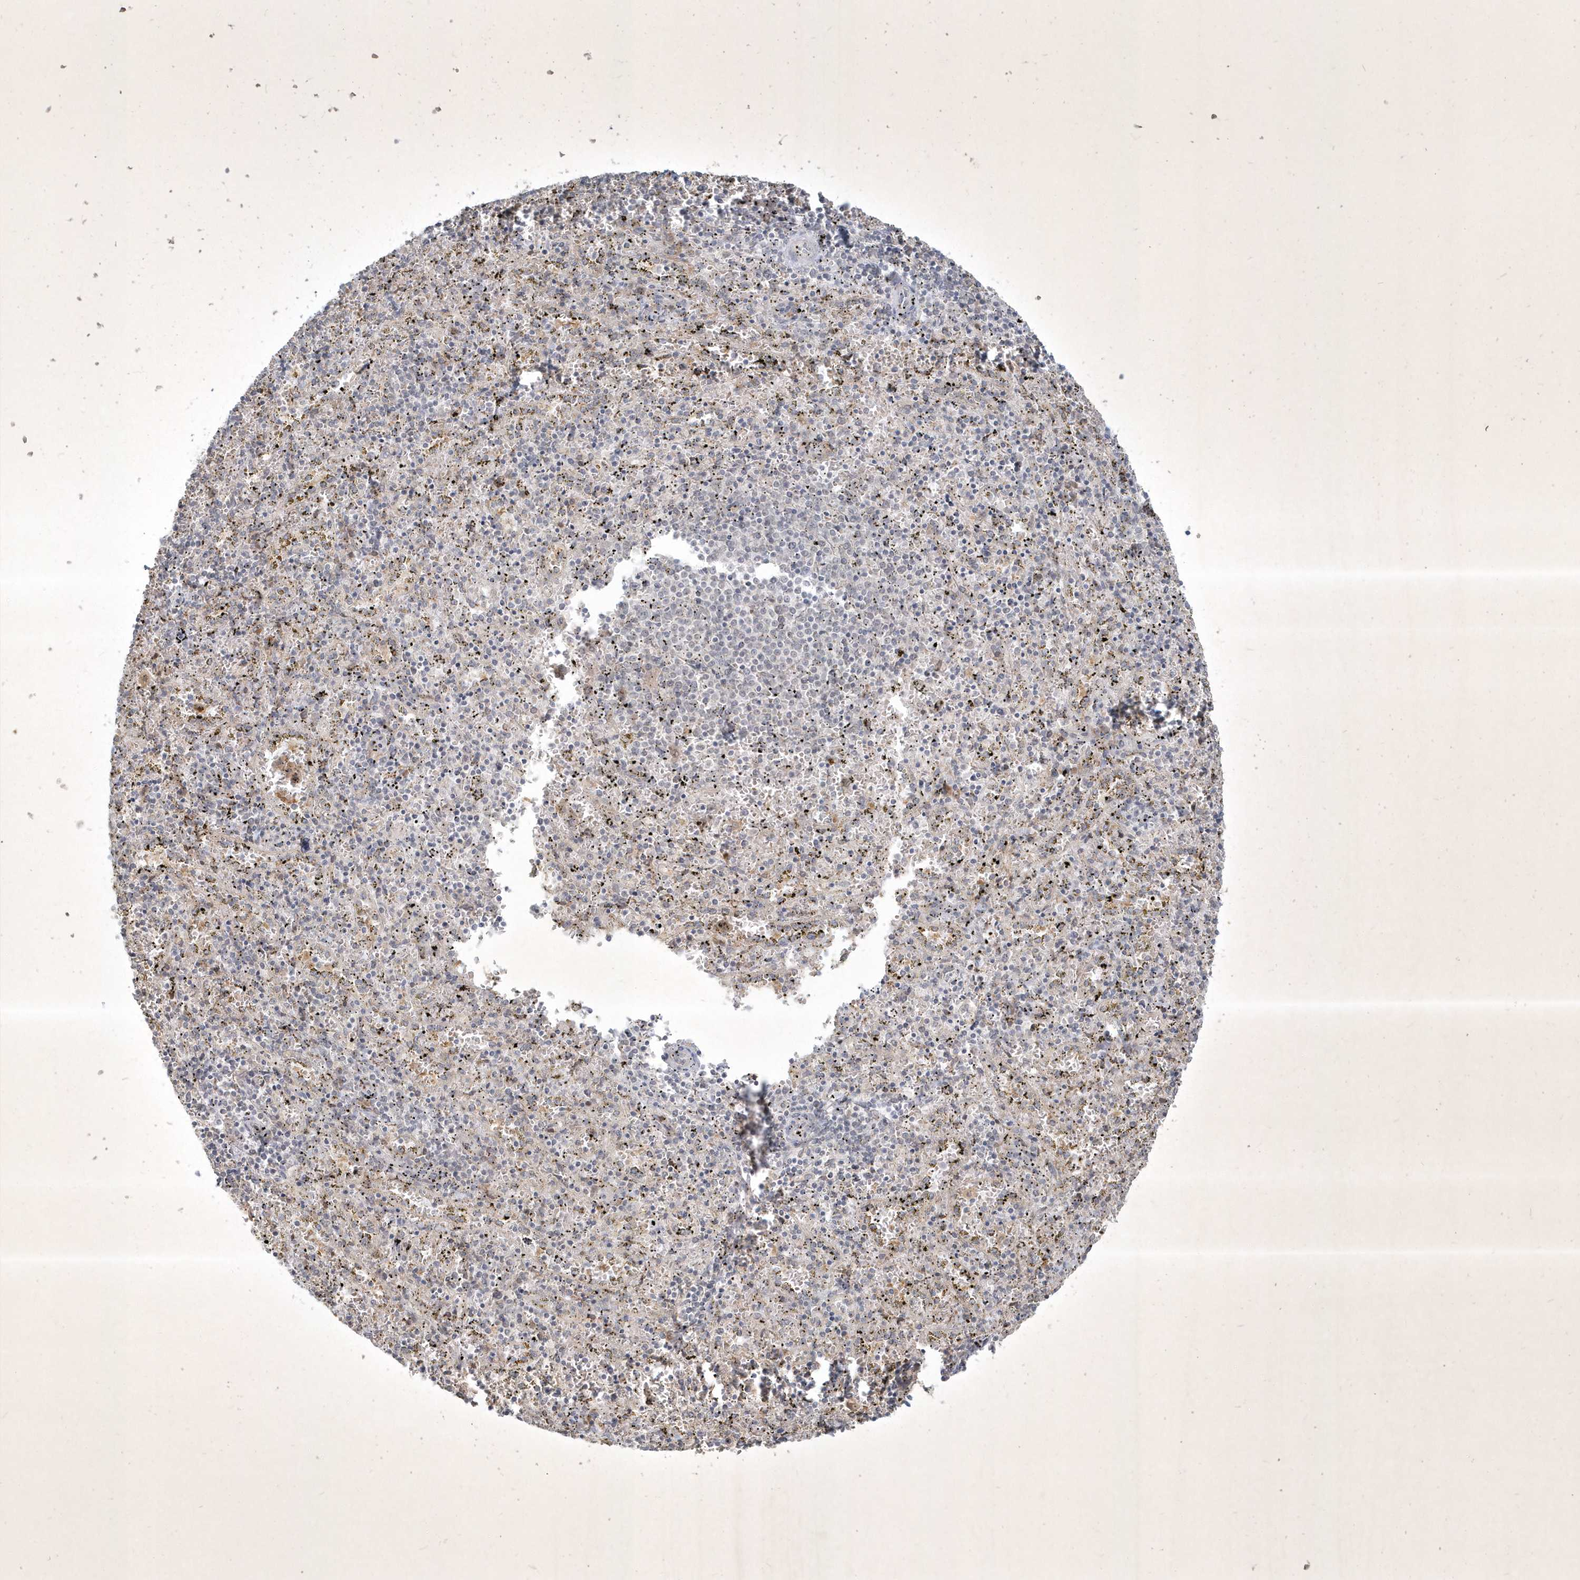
{"staining": {"intensity": "negative", "quantity": "none", "location": "none"}, "tissue": "spleen", "cell_type": "Cells in red pulp", "image_type": "normal", "snomed": [{"axis": "morphology", "description": "Normal tissue, NOS"}, {"axis": "topography", "description": "Spleen"}], "caption": "Immunohistochemistry (IHC) image of benign human spleen stained for a protein (brown), which reveals no positivity in cells in red pulp. (Stains: DAB (3,3'-diaminobenzidine) IHC with hematoxylin counter stain, Microscopy: brightfield microscopy at high magnification).", "gene": "BOD1L2", "patient": {"sex": "male", "age": 11}}